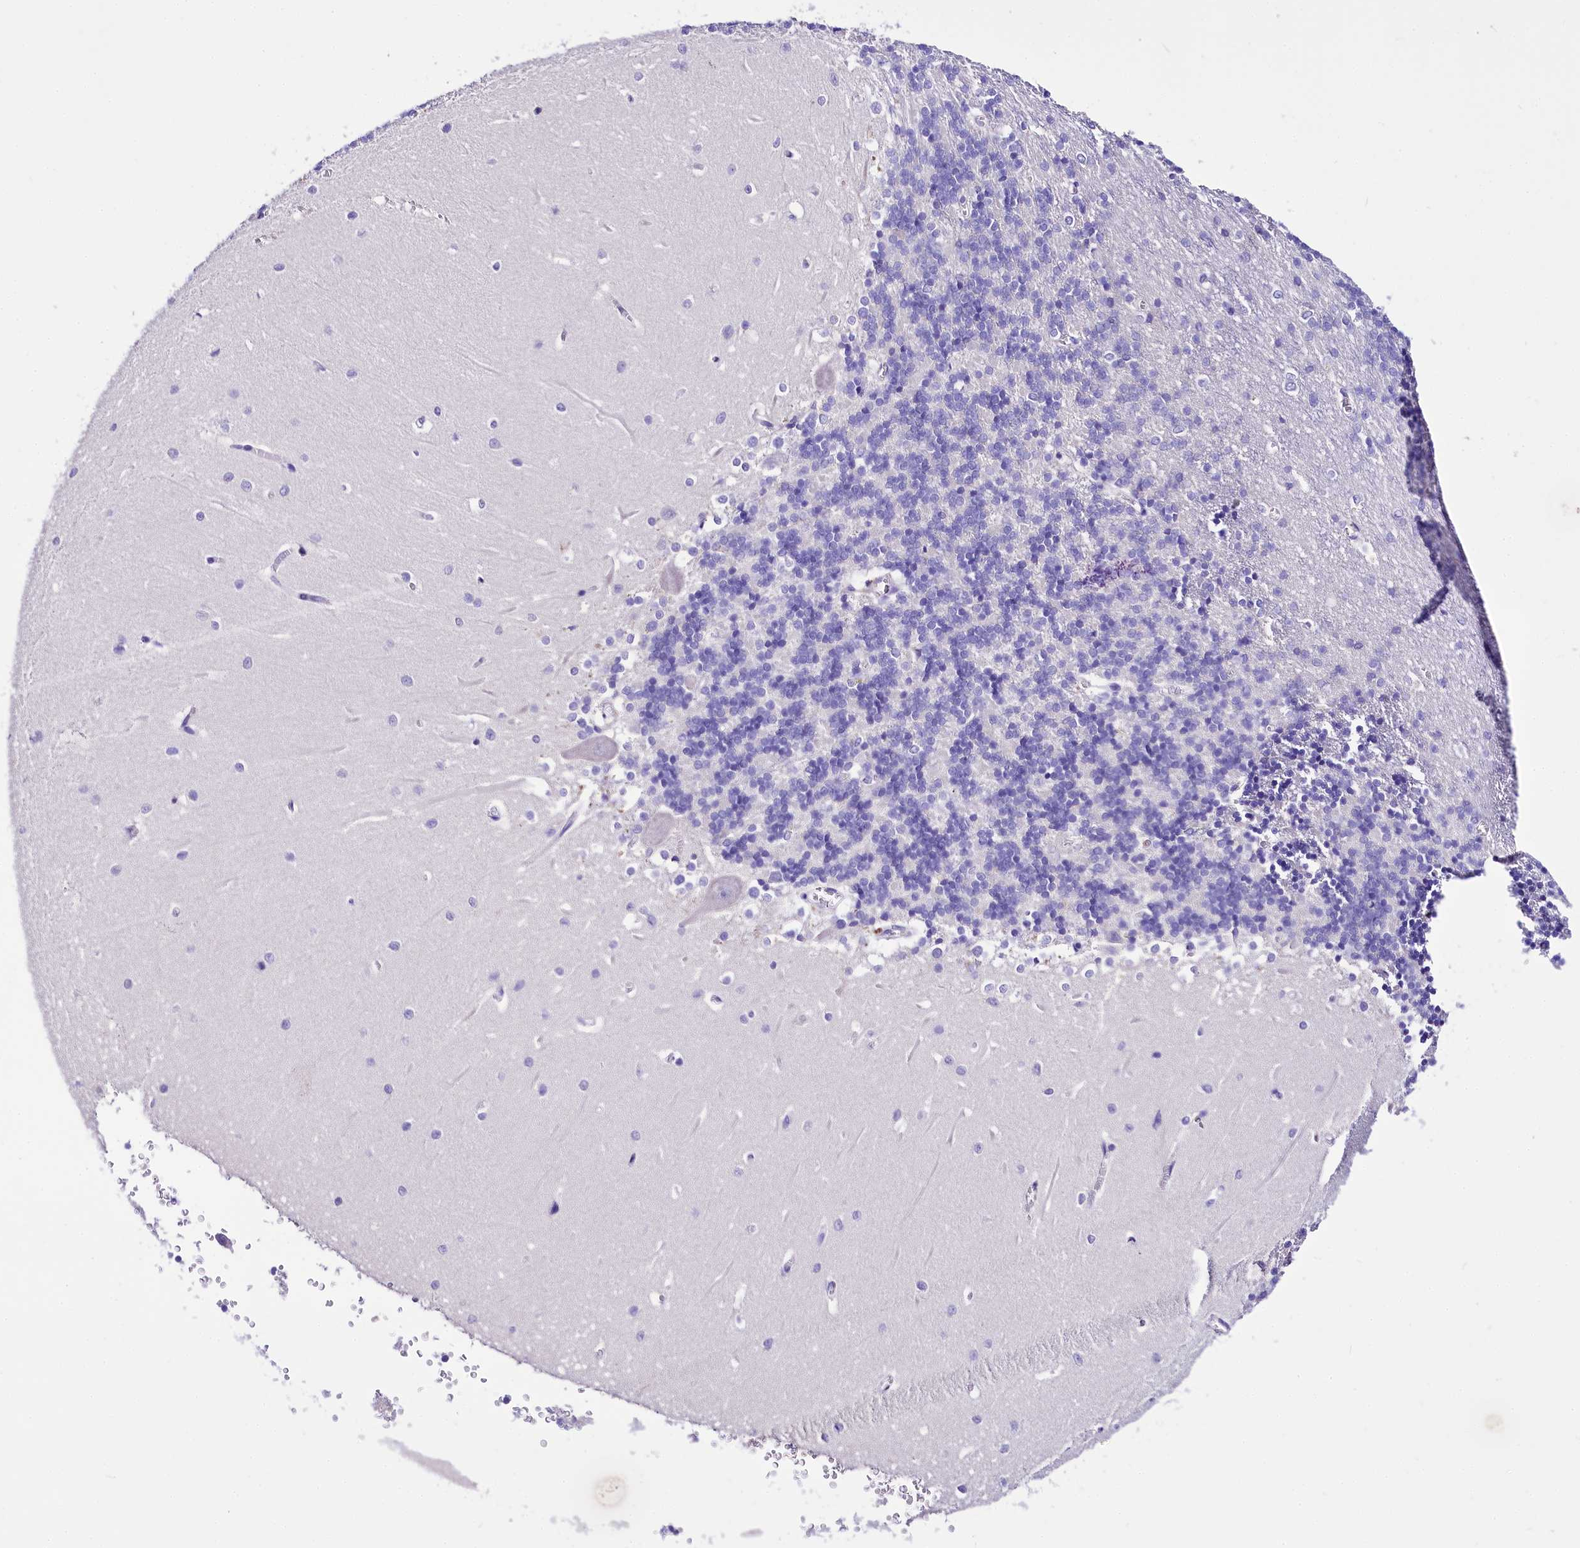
{"staining": {"intensity": "negative", "quantity": "none", "location": "none"}, "tissue": "cerebellum", "cell_type": "Cells in granular layer", "image_type": "normal", "snomed": [{"axis": "morphology", "description": "Normal tissue, NOS"}, {"axis": "topography", "description": "Cerebellum"}], "caption": "High magnification brightfield microscopy of benign cerebellum stained with DAB (3,3'-diaminobenzidine) (brown) and counterstained with hematoxylin (blue): cells in granular layer show no significant positivity. (DAB immunohistochemistry with hematoxylin counter stain).", "gene": "A2ML1", "patient": {"sex": "female", "age": 28}}